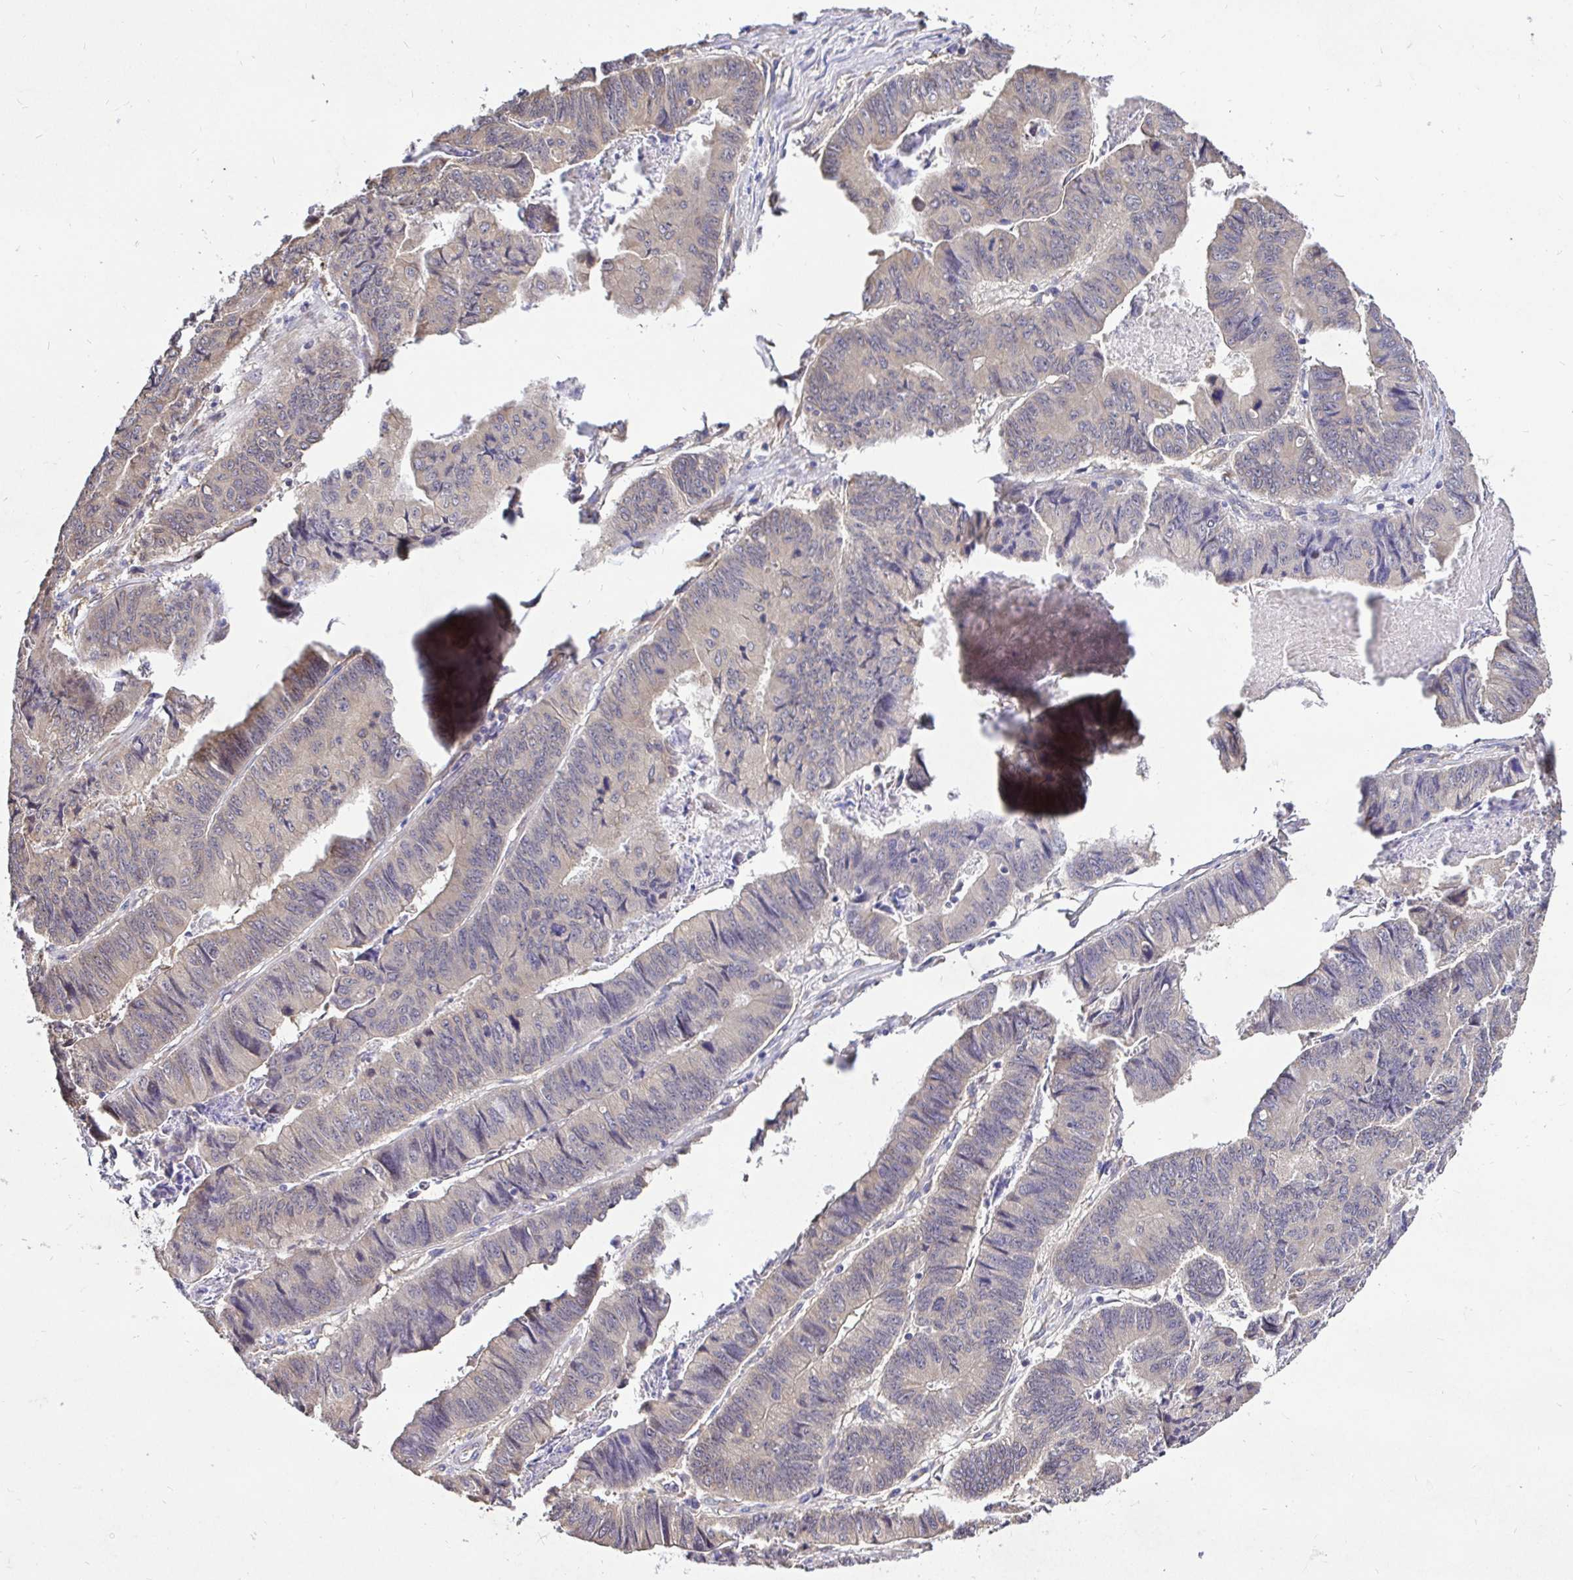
{"staining": {"intensity": "negative", "quantity": "none", "location": "none"}, "tissue": "stomach cancer", "cell_type": "Tumor cells", "image_type": "cancer", "snomed": [{"axis": "morphology", "description": "Adenocarcinoma, NOS"}, {"axis": "topography", "description": "Stomach, lower"}], "caption": "Tumor cells are negative for protein expression in human stomach cancer. (DAB immunohistochemistry (IHC) visualized using brightfield microscopy, high magnification).", "gene": "CCDC122", "patient": {"sex": "male", "age": 77}}